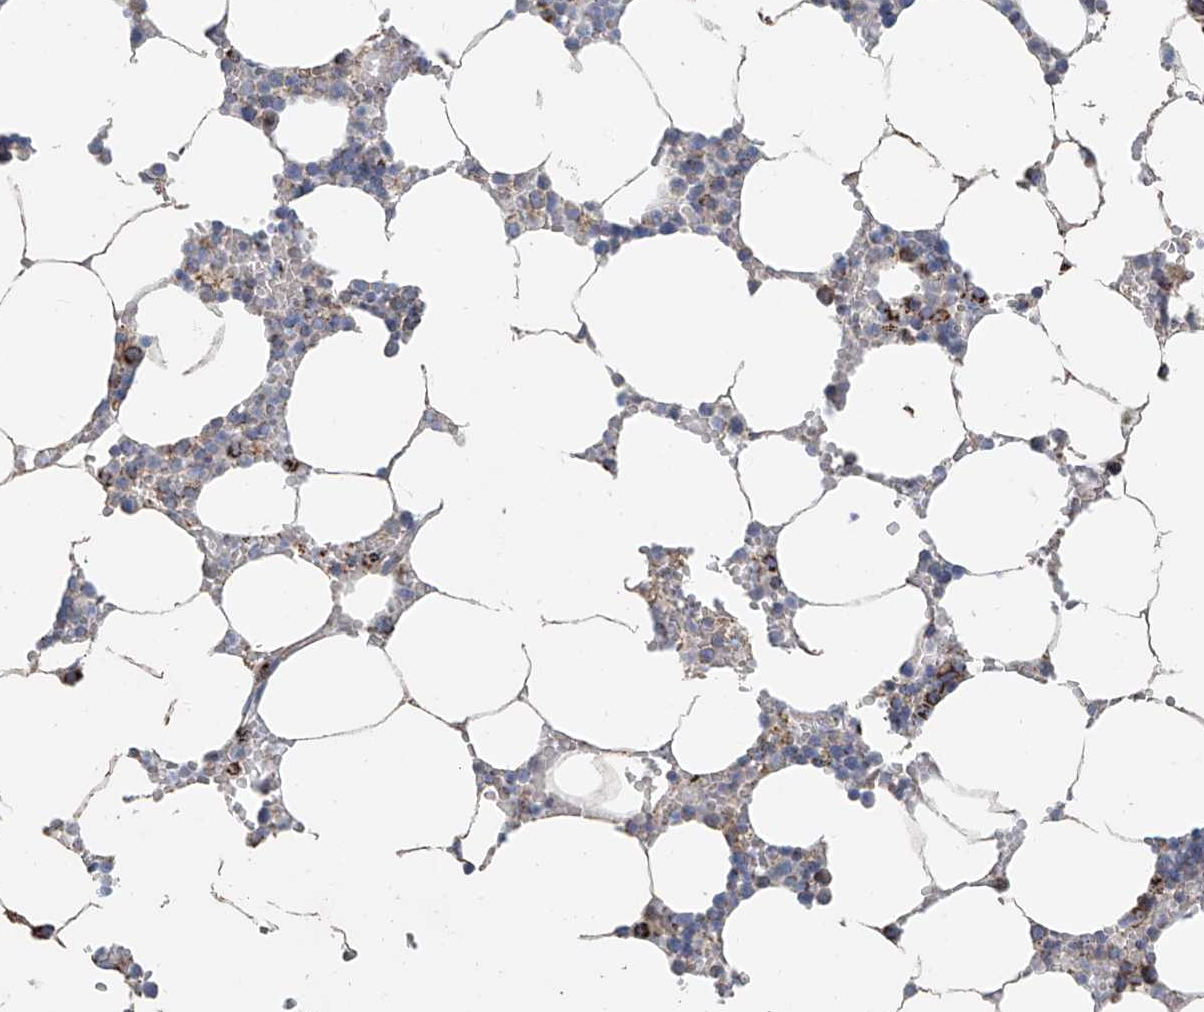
{"staining": {"intensity": "moderate", "quantity": "<25%", "location": "cytoplasmic/membranous"}, "tissue": "bone marrow", "cell_type": "Hematopoietic cells", "image_type": "normal", "snomed": [{"axis": "morphology", "description": "Normal tissue, NOS"}, {"axis": "topography", "description": "Bone marrow"}], "caption": "A photomicrograph of human bone marrow stained for a protein demonstrates moderate cytoplasmic/membranous brown staining in hematopoietic cells.", "gene": "MCL1", "patient": {"sex": "male", "age": 70}}